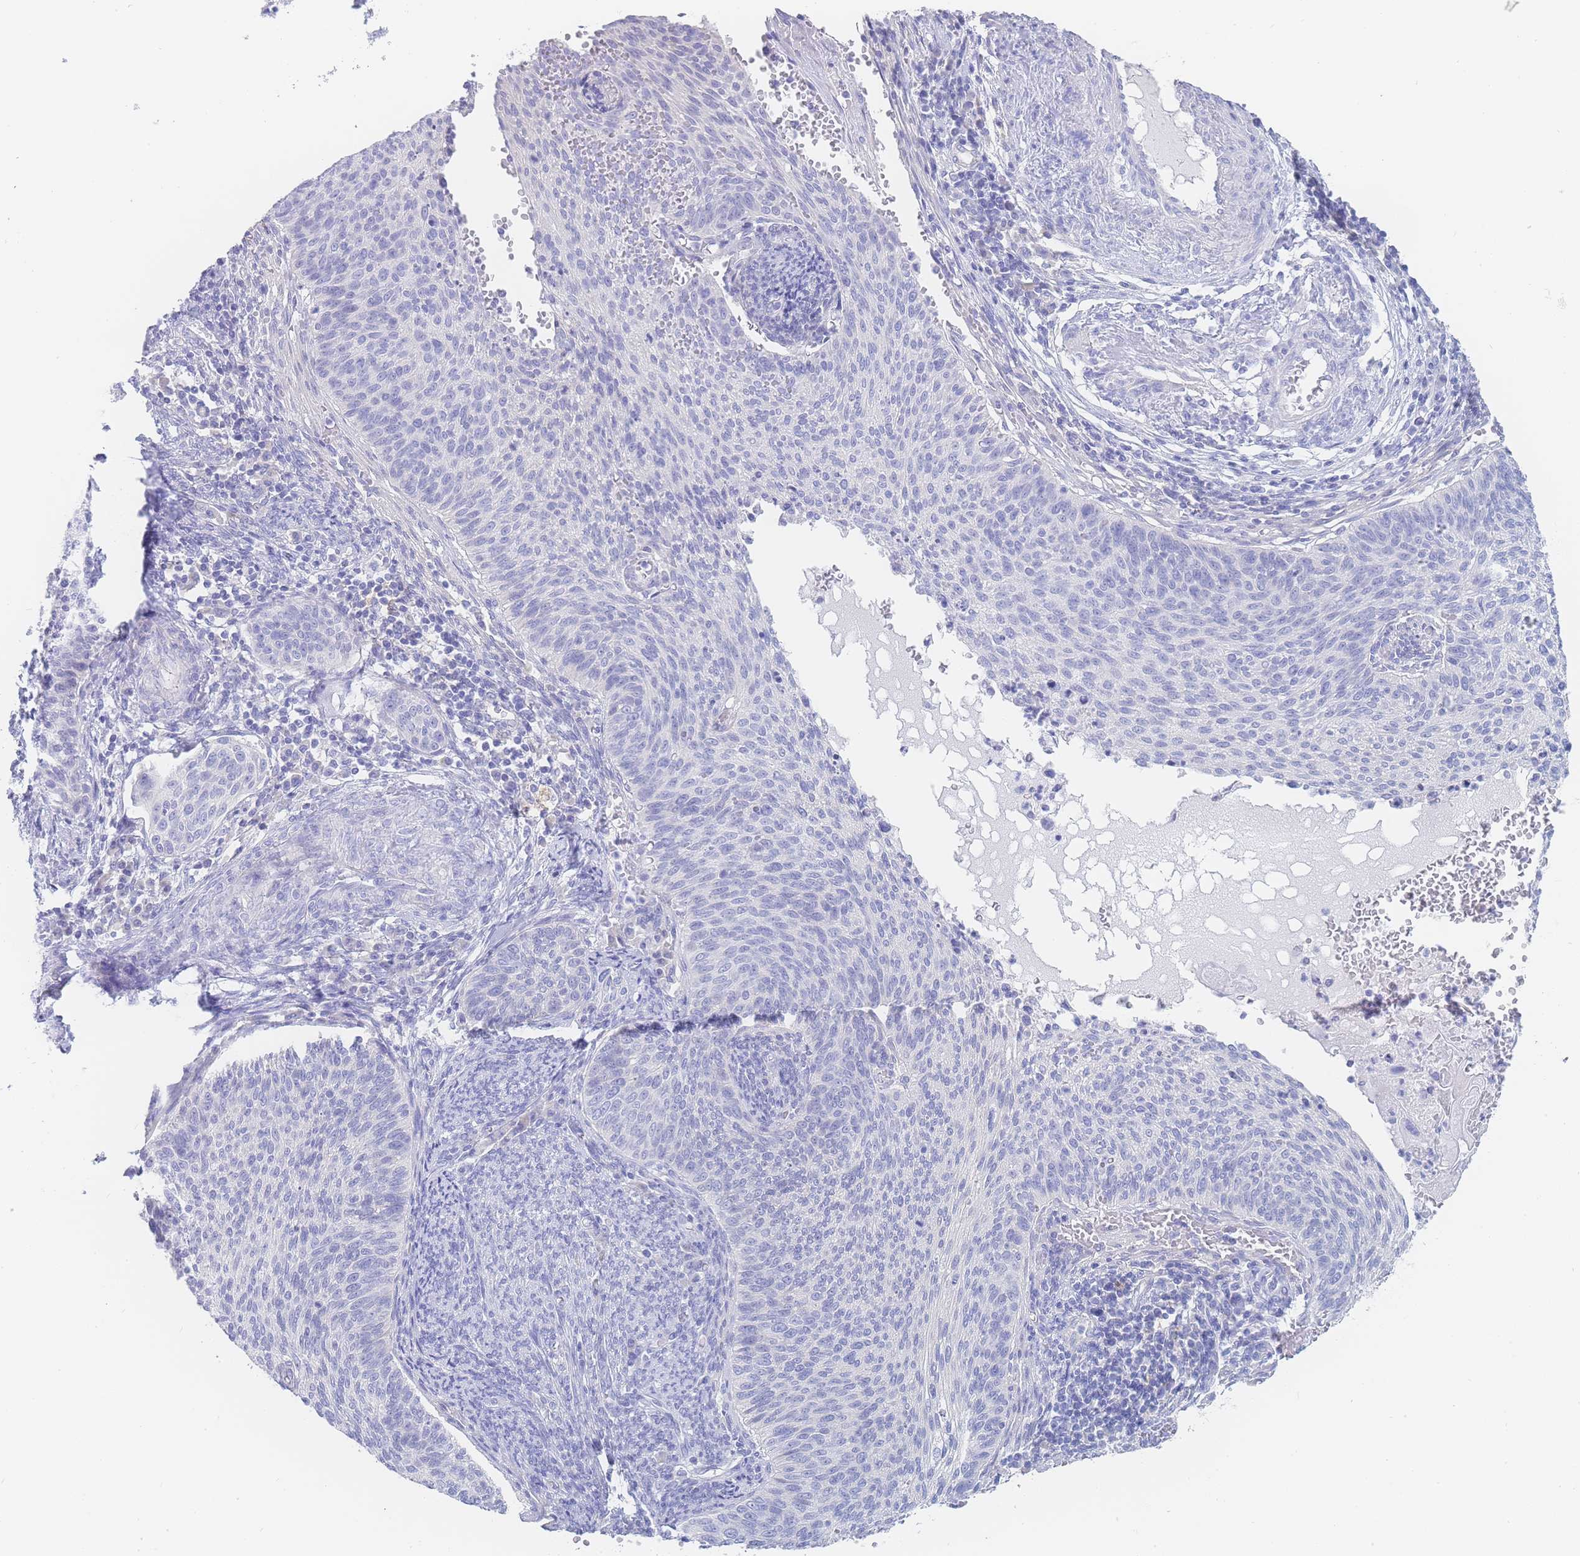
{"staining": {"intensity": "negative", "quantity": "none", "location": "none"}, "tissue": "cervical cancer", "cell_type": "Tumor cells", "image_type": "cancer", "snomed": [{"axis": "morphology", "description": "Squamous cell carcinoma, NOS"}, {"axis": "topography", "description": "Cervix"}], "caption": "High power microscopy histopathology image of an immunohistochemistry (IHC) histopathology image of cervical squamous cell carcinoma, revealing no significant positivity in tumor cells. The staining is performed using DAB (3,3'-diaminobenzidine) brown chromogen with nuclei counter-stained in using hematoxylin.", "gene": "LZTFL1", "patient": {"sex": "female", "age": 70}}